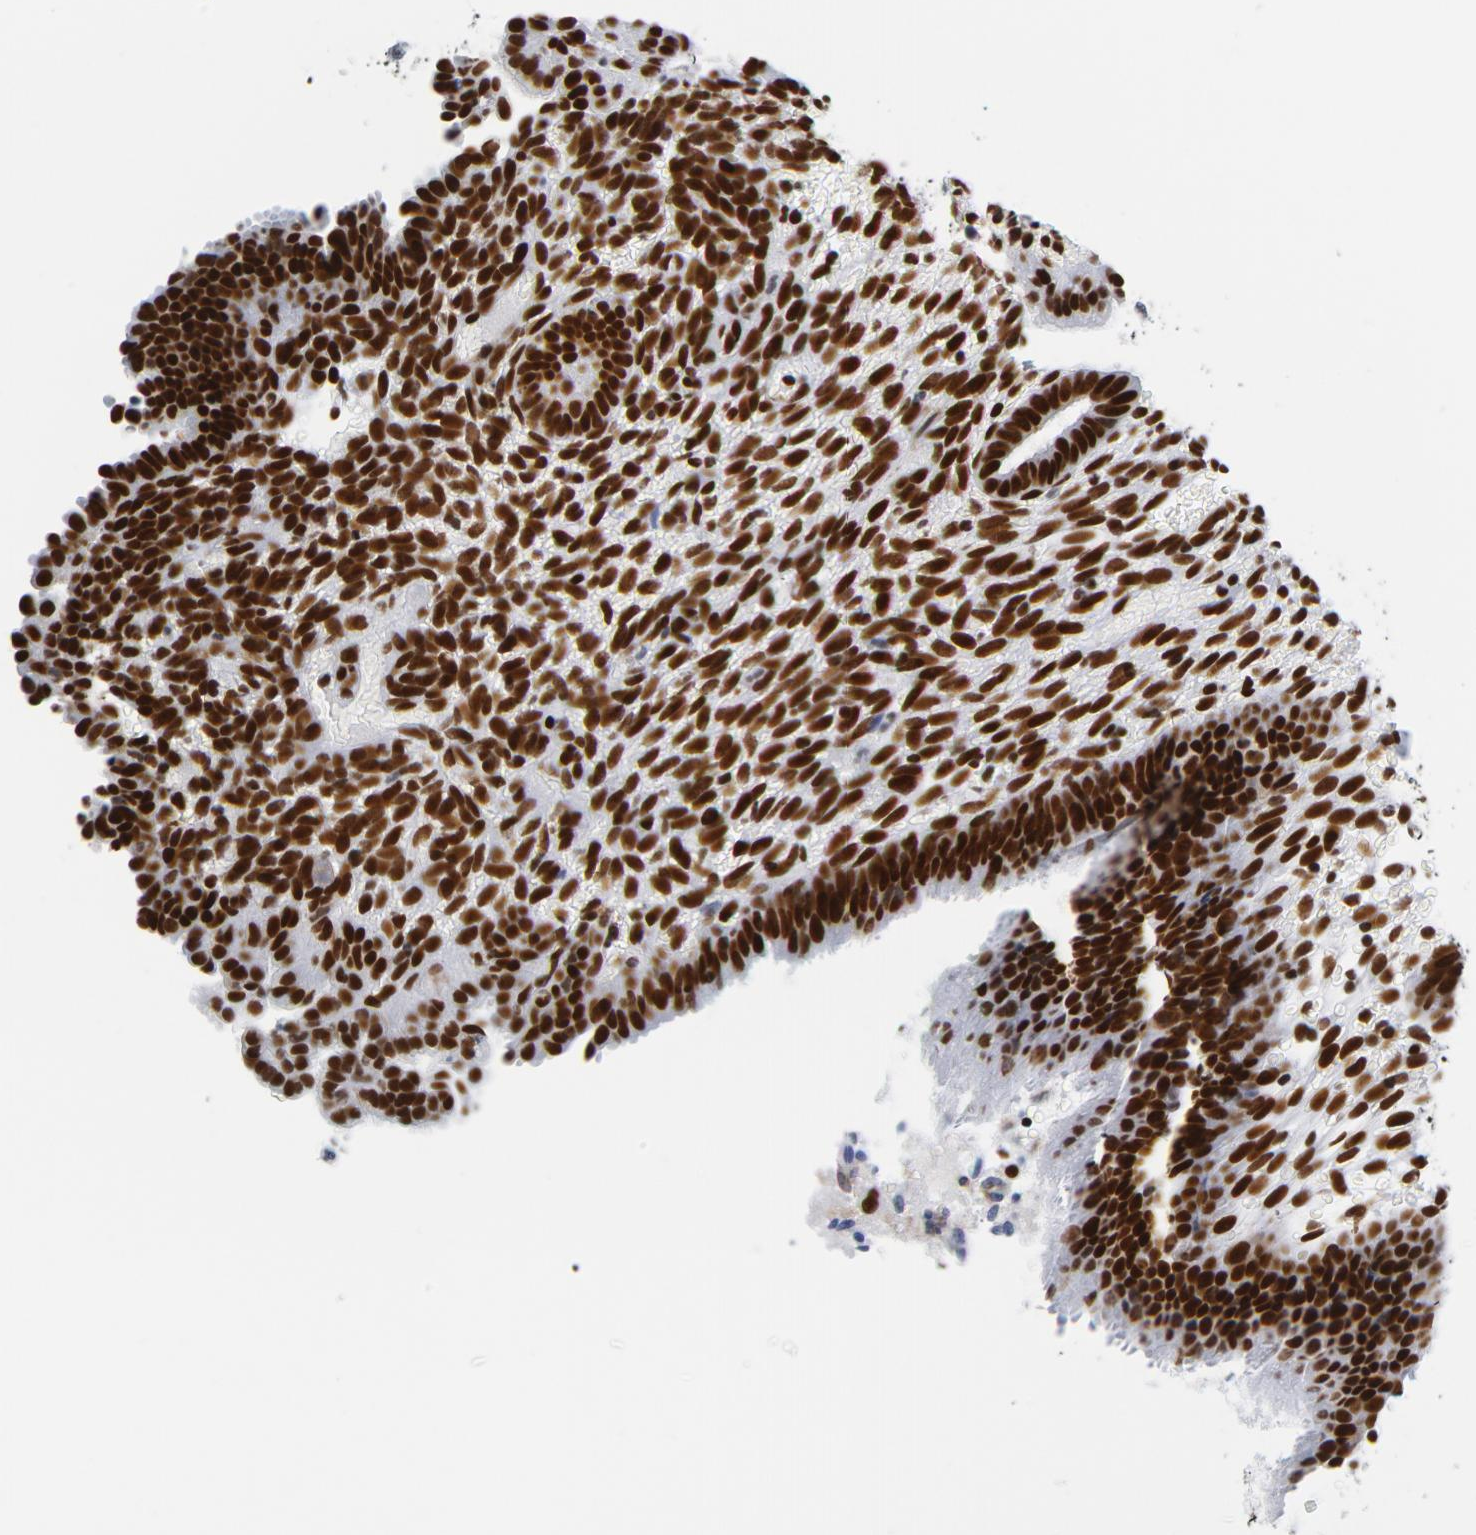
{"staining": {"intensity": "strong", "quantity": ">75%", "location": "nuclear"}, "tissue": "endometrium", "cell_type": "Cells in endometrial stroma", "image_type": "normal", "snomed": [{"axis": "morphology", "description": "Normal tissue, NOS"}, {"axis": "topography", "description": "Endometrium"}], "caption": "Cells in endometrial stroma demonstrate strong nuclear expression in approximately >75% of cells in unremarkable endometrium.", "gene": "XRCC5", "patient": {"sex": "female", "age": 57}}